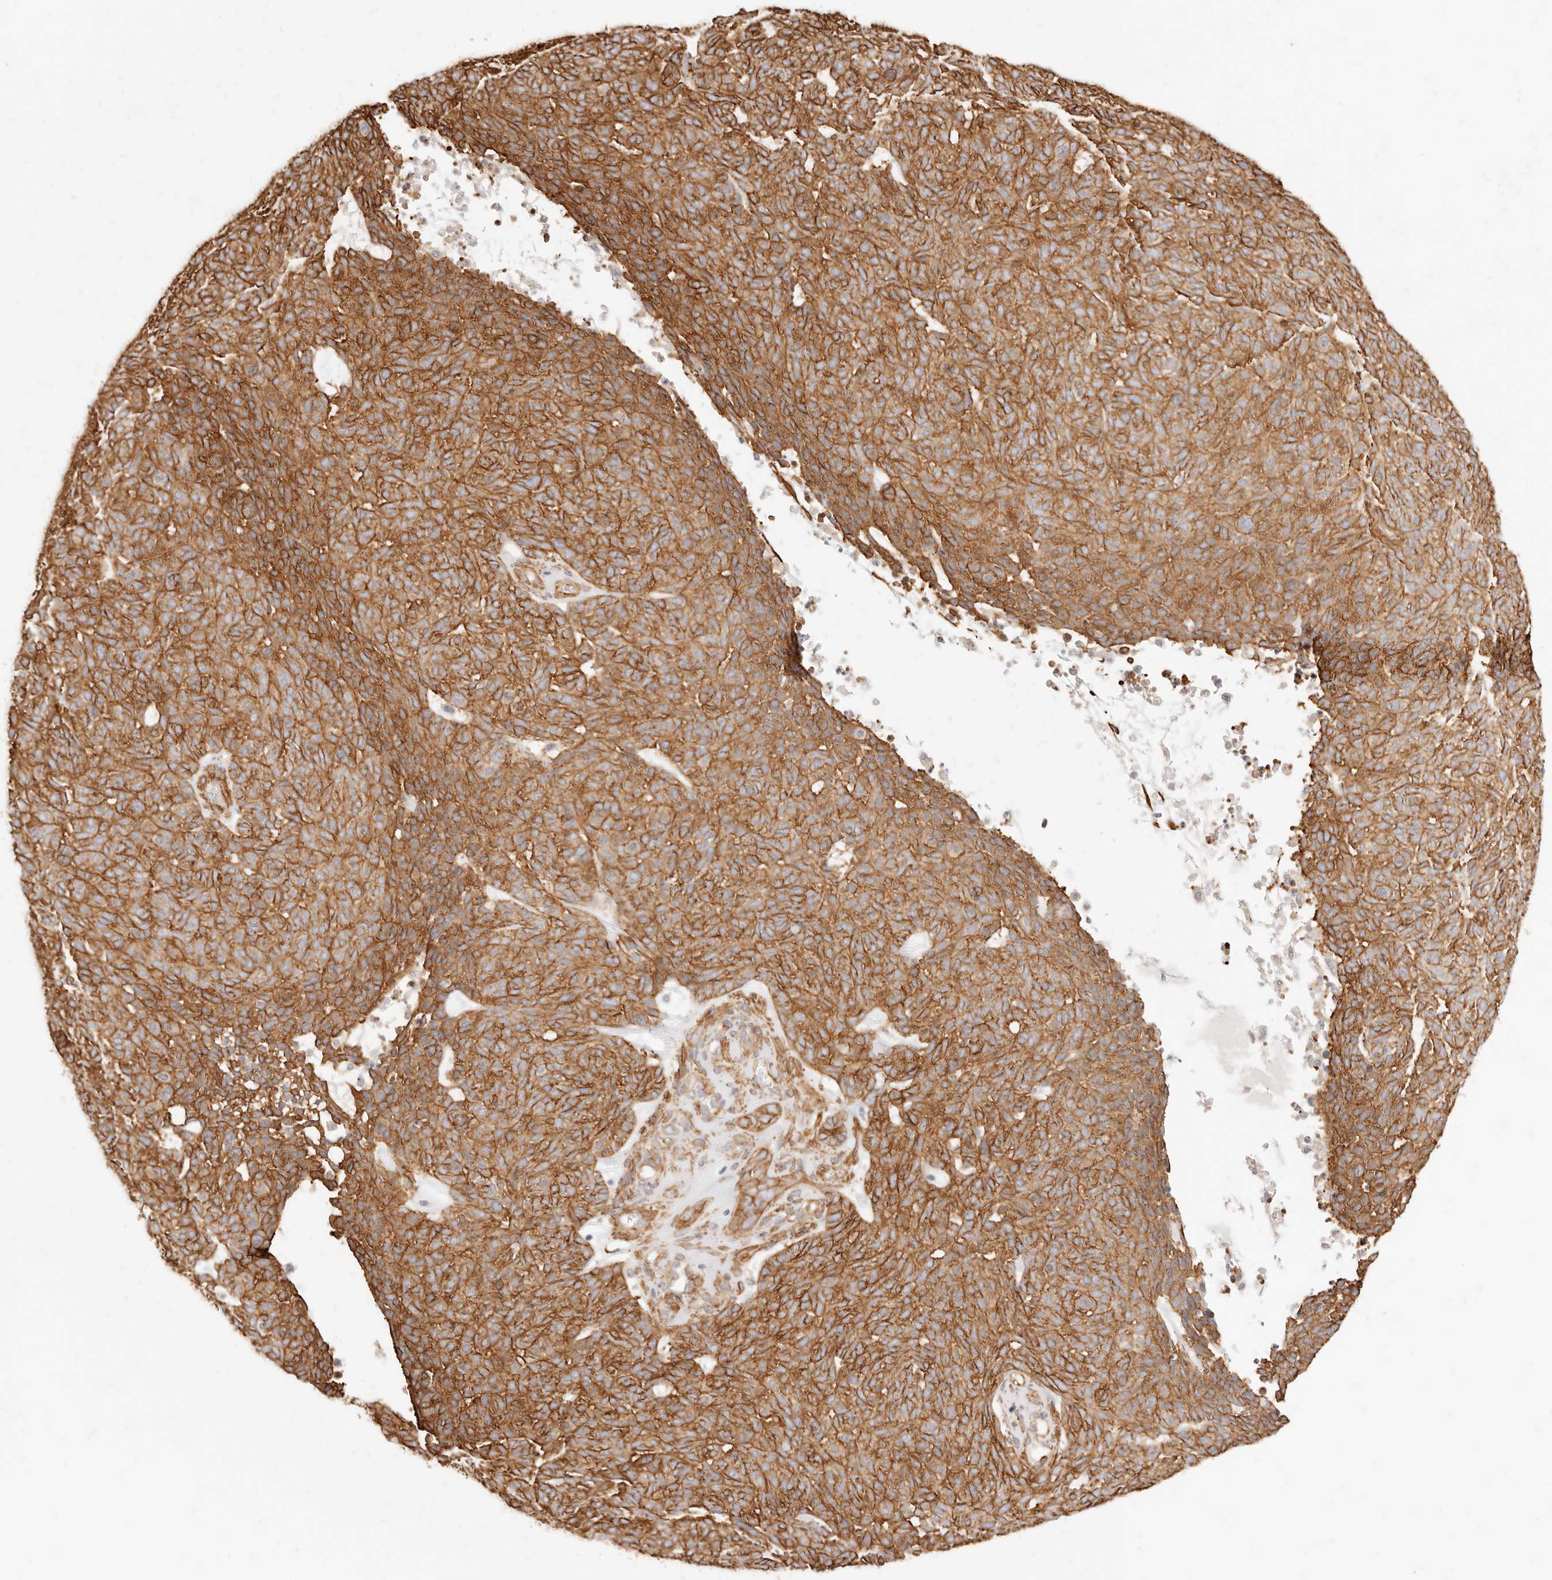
{"staining": {"intensity": "moderate", "quantity": ">75%", "location": "cytoplasmic/membranous"}, "tissue": "skin cancer", "cell_type": "Tumor cells", "image_type": "cancer", "snomed": [{"axis": "morphology", "description": "Squamous cell carcinoma, NOS"}, {"axis": "topography", "description": "Skin"}], "caption": "A medium amount of moderate cytoplasmic/membranous expression is appreciated in about >75% of tumor cells in squamous cell carcinoma (skin) tissue. (DAB (3,3'-diaminobenzidine) IHC, brown staining for protein, blue staining for nuclei).", "gene": "TMTC2", "patient": {"sex": "female", "age": 90}}